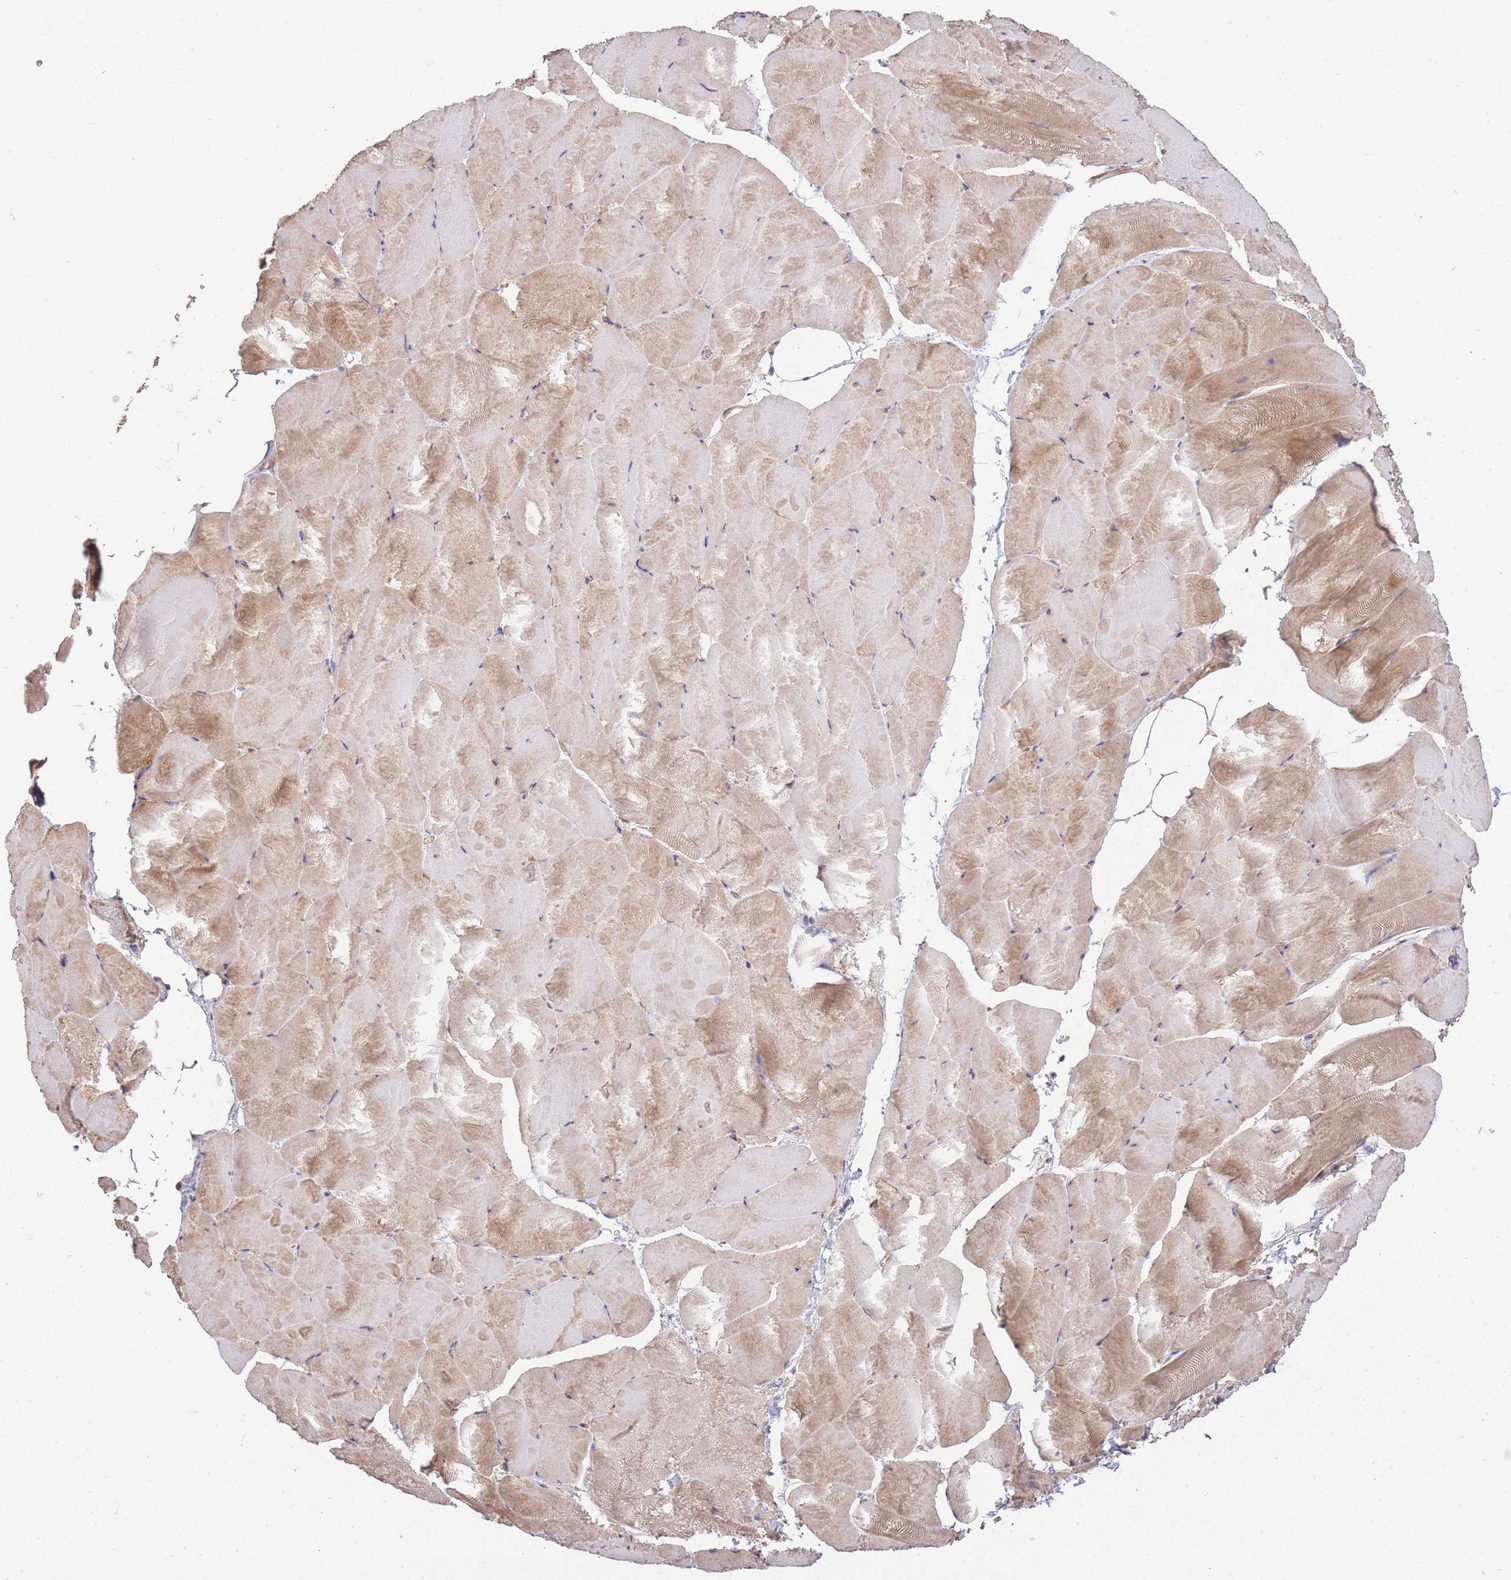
{"staining": {"intensity": "weak", "quantity": ">75%", "location": "cytoplasmic/membranous"}, "tissue": "skeletal muscle", "cell_type": "Myocytes", "image_type": "normal", "snomed": [{"axis": "morphology", "description": "Normal tissue, NOS"}, {"axis": "topography", "description": "Skeletal muscle"}], "caption": "Brown immunohistochemical staining in normal skeletal muscle displays weak cytoplasmic/membranous expression in about >75% of myocytes. (IHC, brightfield microscopy, high magnification).", "gene": "IVD", "patient": {"sex": "female", "age": 64}}